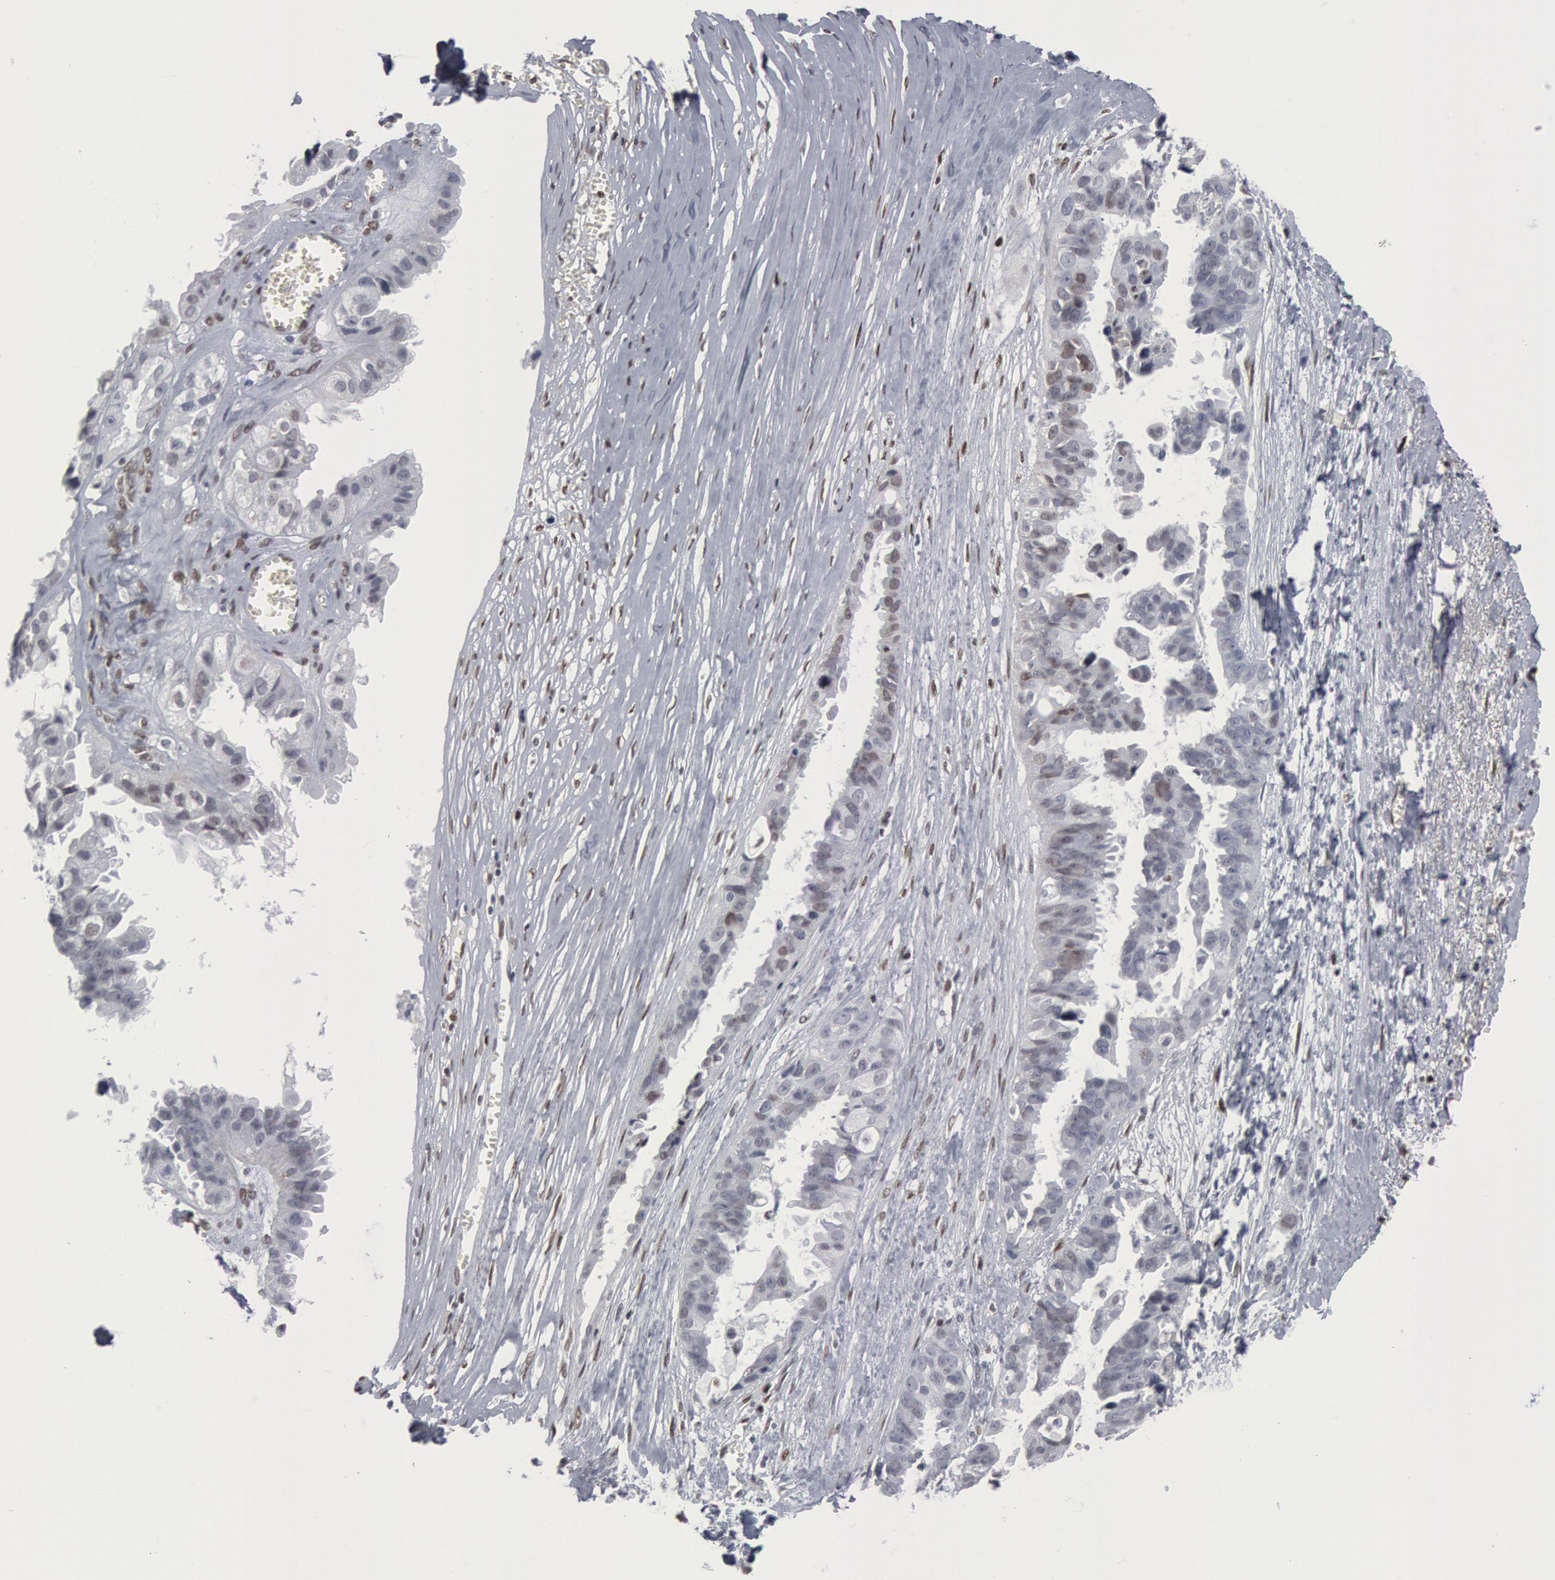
{"staining": {"intensity": "negative", "quantity": "none", "location": "none"}, "tissue": "ovarian cancer", "cell_type": "Tumor cells", "image_type": "cancer", "snomed": [{"axis": "morphology", "description": "Carcinoma, endometroid"}, {"axis": "topography", "description": "Ovary"}], "caption": "This is a photomicrograph of immunohistochemistry (IHC) staining of ovarian cancer, which shows no positivity in tumor cells.", "gene": "MECP2", "patient": {"sex": "female", "age": 85}}